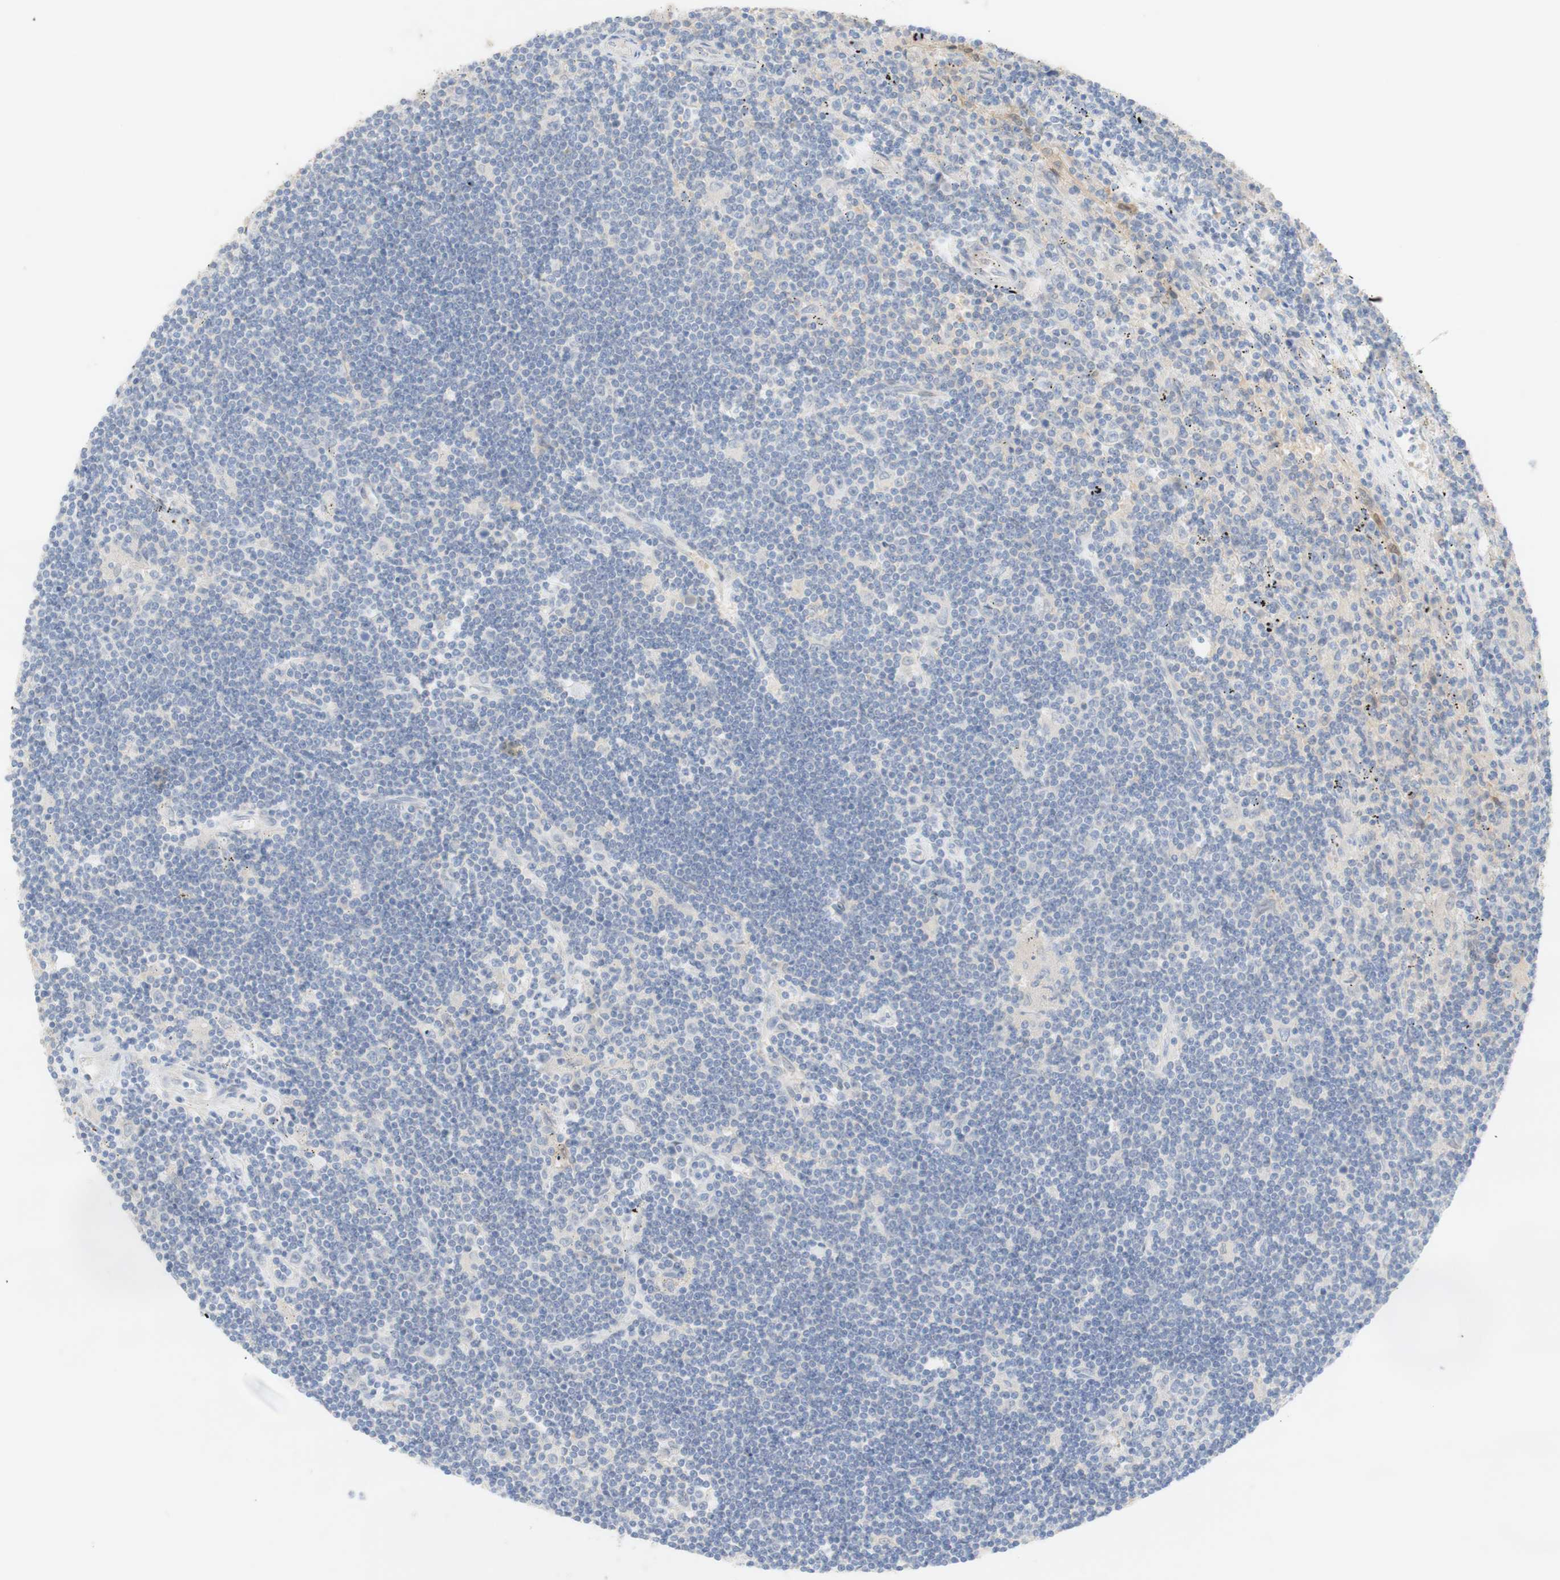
{"staining": {"intensity": "negative", "quantity": "none", "location": "none"}, "tissue": "lymphoma", "cell_type": "Tumor cells", "image_type": "cancer", "snomed": [{"axis": "morphology", "description": "Malignant lymphoma, non-Hodgkin's type, Low grade"}, {"axis": "topography", "description": "Spleen"}], "caption": "A high-resolution photomicrograph shows IHC staining of lymphoma, which exhibits no significant staining in tumor cells.", "gene": "SELENBP1", "patient": {"sex": "male", "age": 76}}